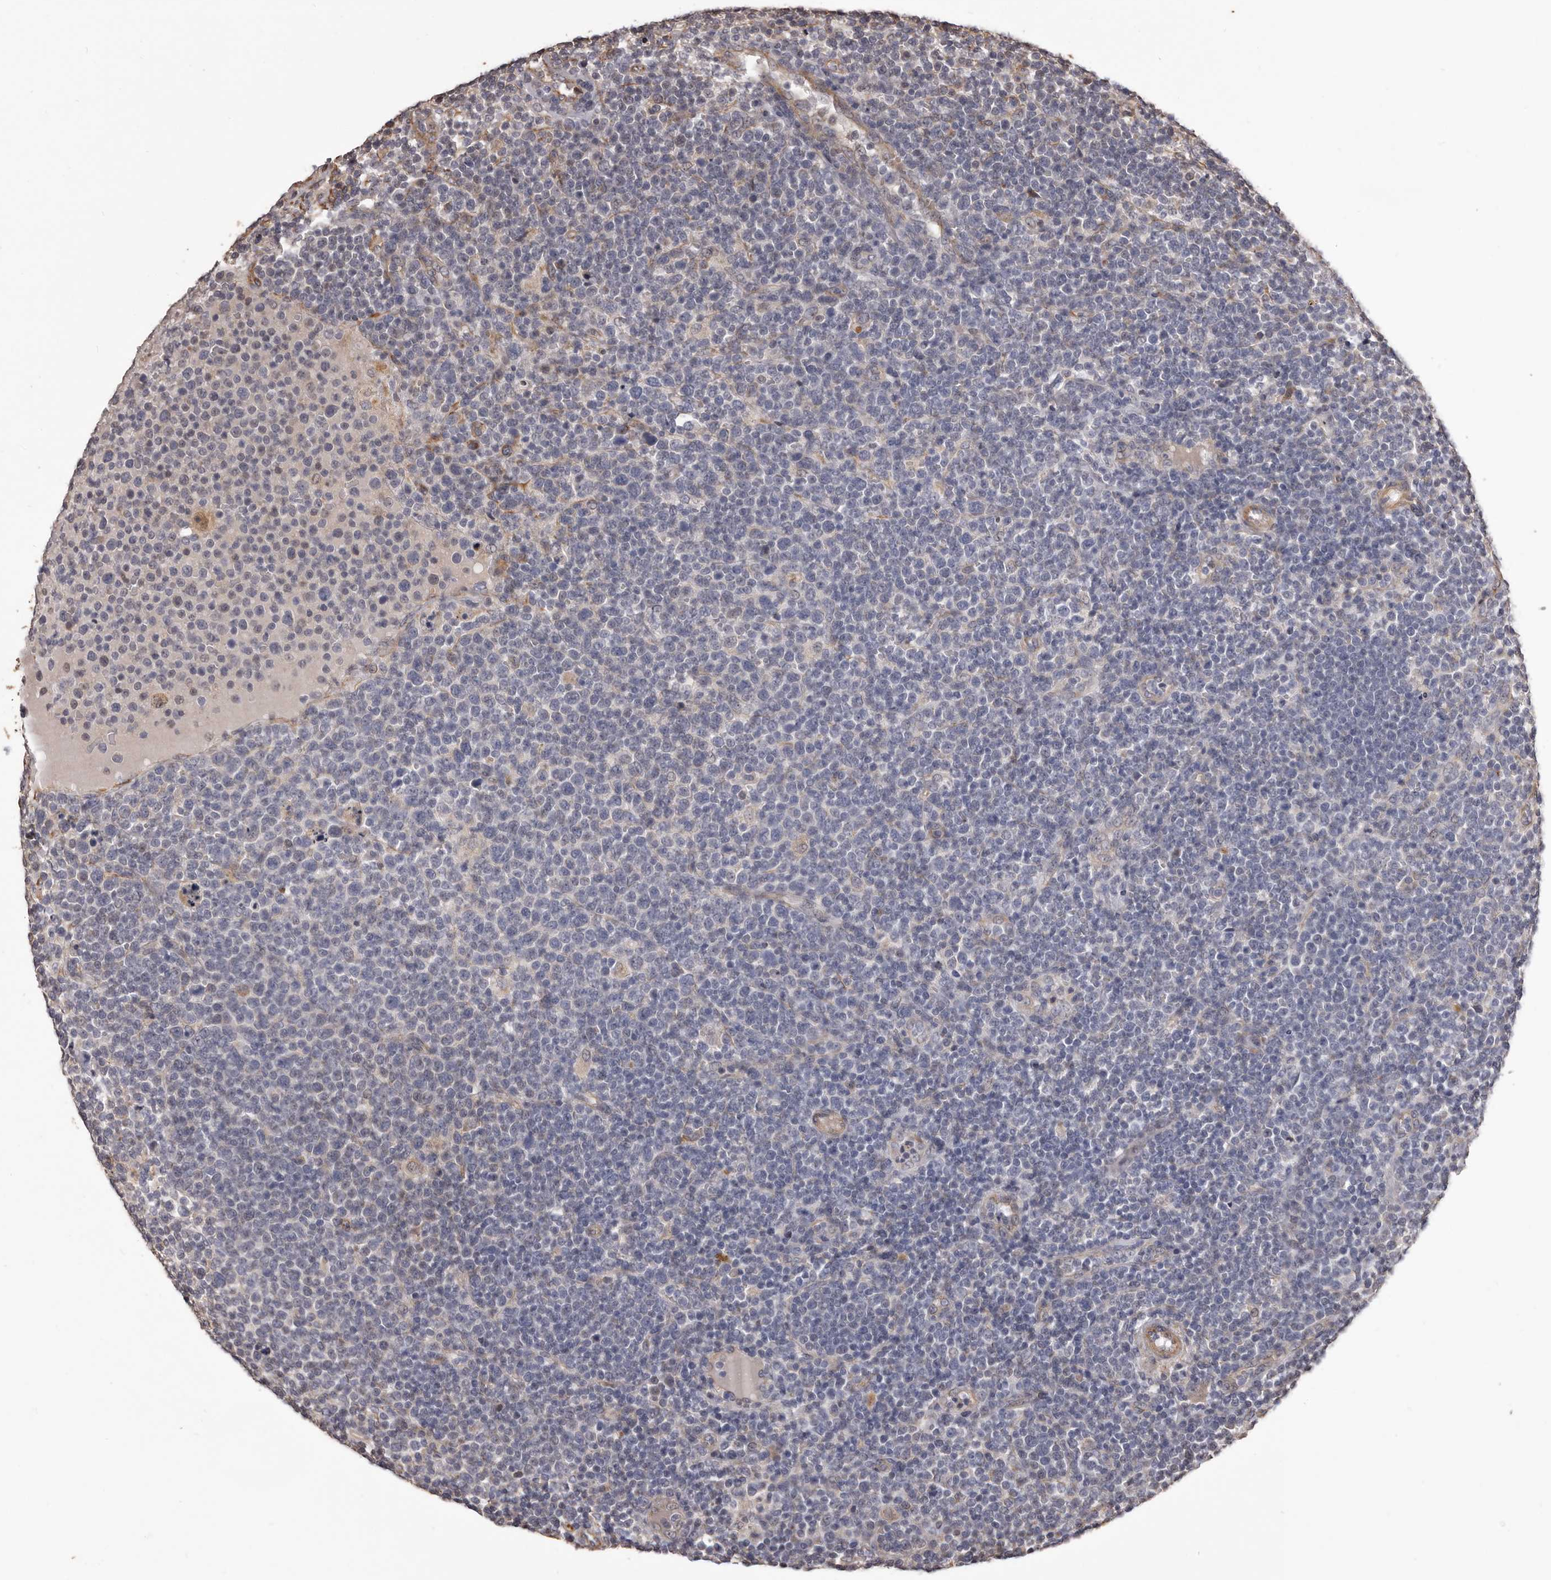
{"staining": {"intensity": "negative", "quantity": "none", "location": "none"}, "tissue": "lymphoma", "cell_type": "Tumor cells", "image_type": "cancer", "snomed": [{"axis": "morphology", "description": "Malignant lymphoma, non-Hodgkin's type, High grade"}, {"axis": "topography", "description": "Lymph node"}], "caption": "Tumor cells are negative for brown protein staining in lymphoma. (Stains: DAB immunohistochemistry (IHC) with hematoxylin counter stain, Microscopy: brightfield microscopy at high magnification).", "gene": "ALPK1", "patient": {"sex": "male", "age": 61}}